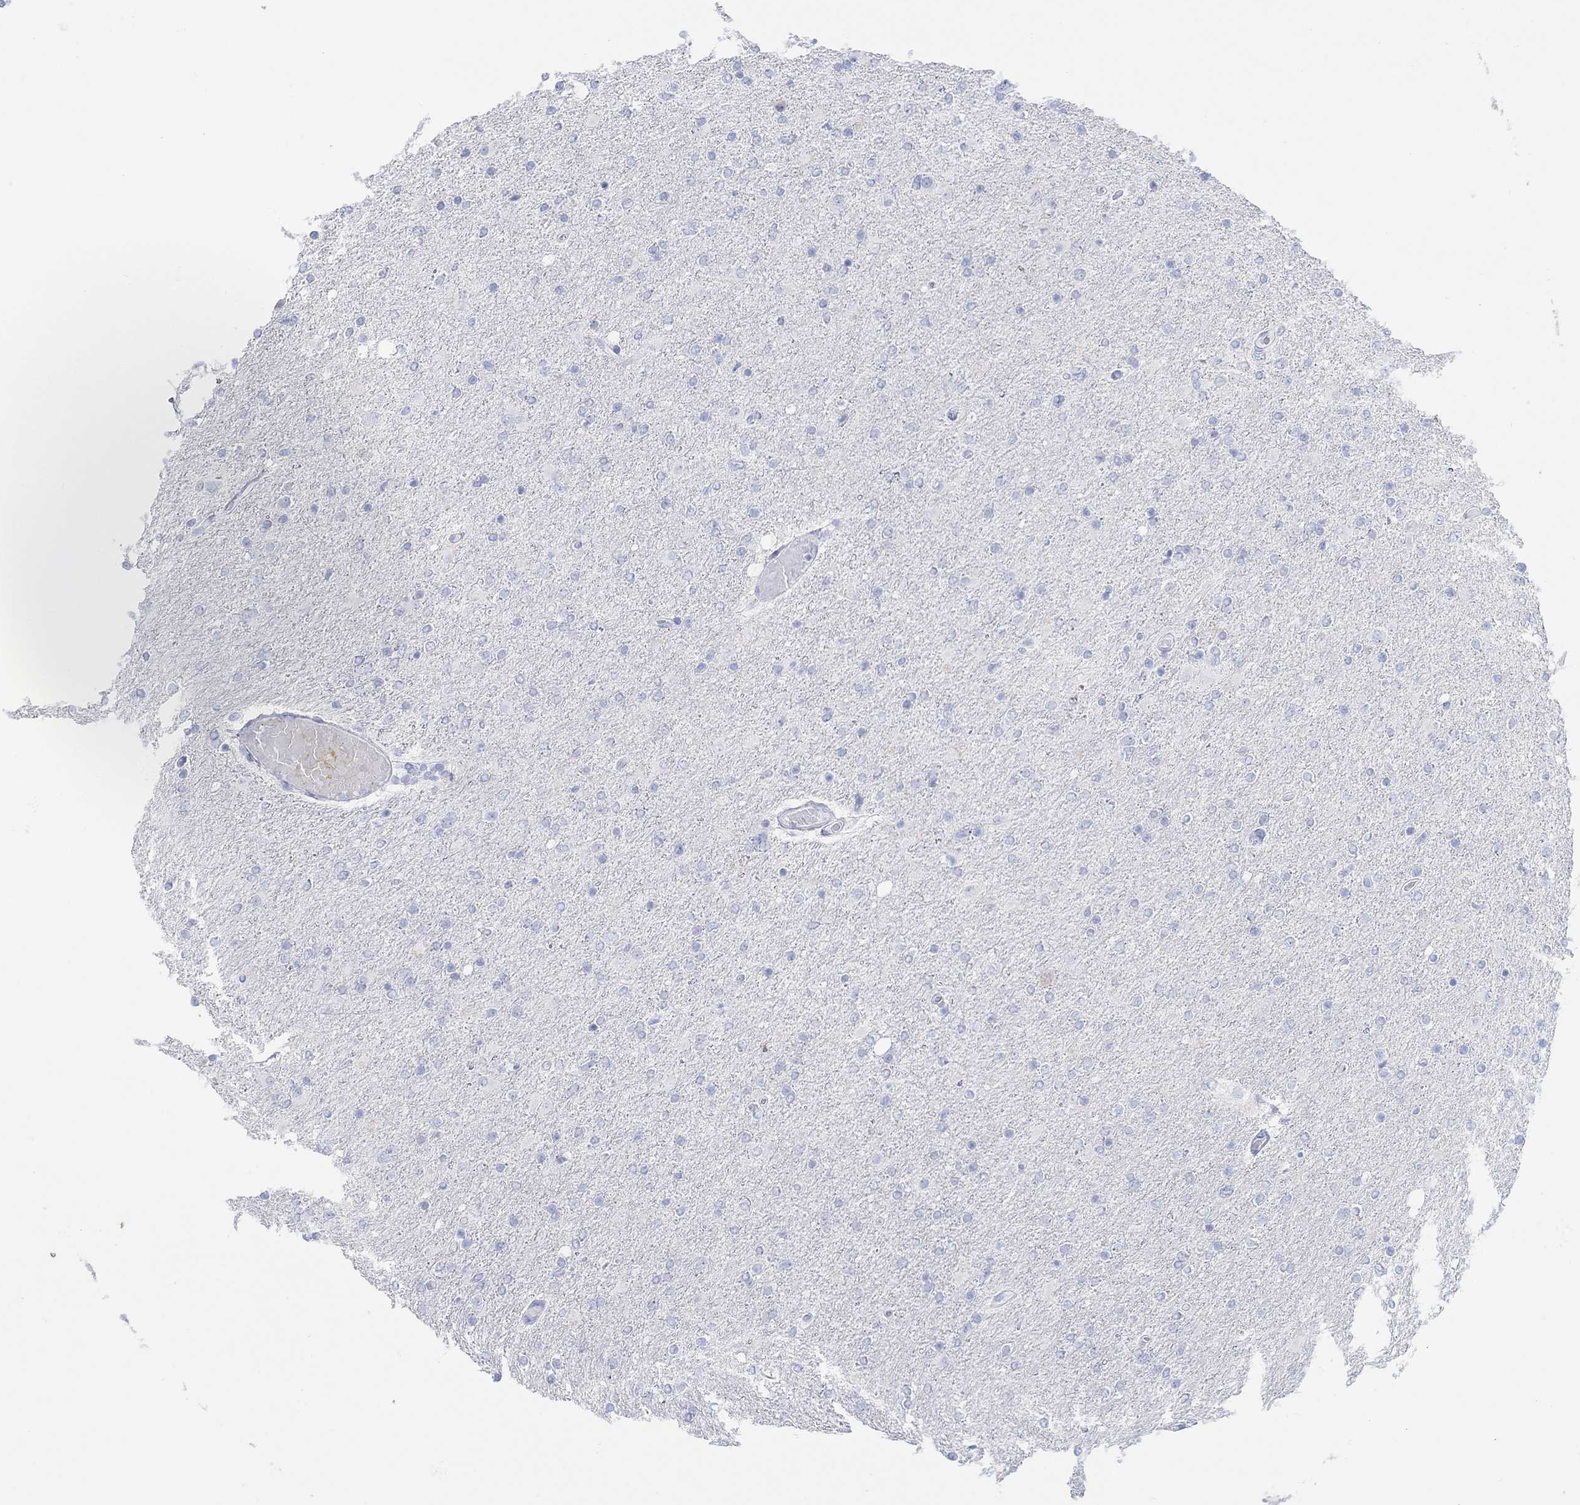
{"staining": {"intensity": "negative", "quantity": "none", "location": "none"}, "tissue": "glioma", "cell_type": "Tumor cells", "image_type": "cancer", "snomed": [{"axis": "morphology", "description": "Glioma, malignant, High grade"}, {"axis": "topography", "description": "Cerebral cortex"}], "caption": "A high-resolution histopathology image shows immunohistochemistry staining of high-grade glioma (malignant), which reveals no significant staining in tumor cells.", "gene": "AK8", "patient": {"sex": "male", "age": 70}}